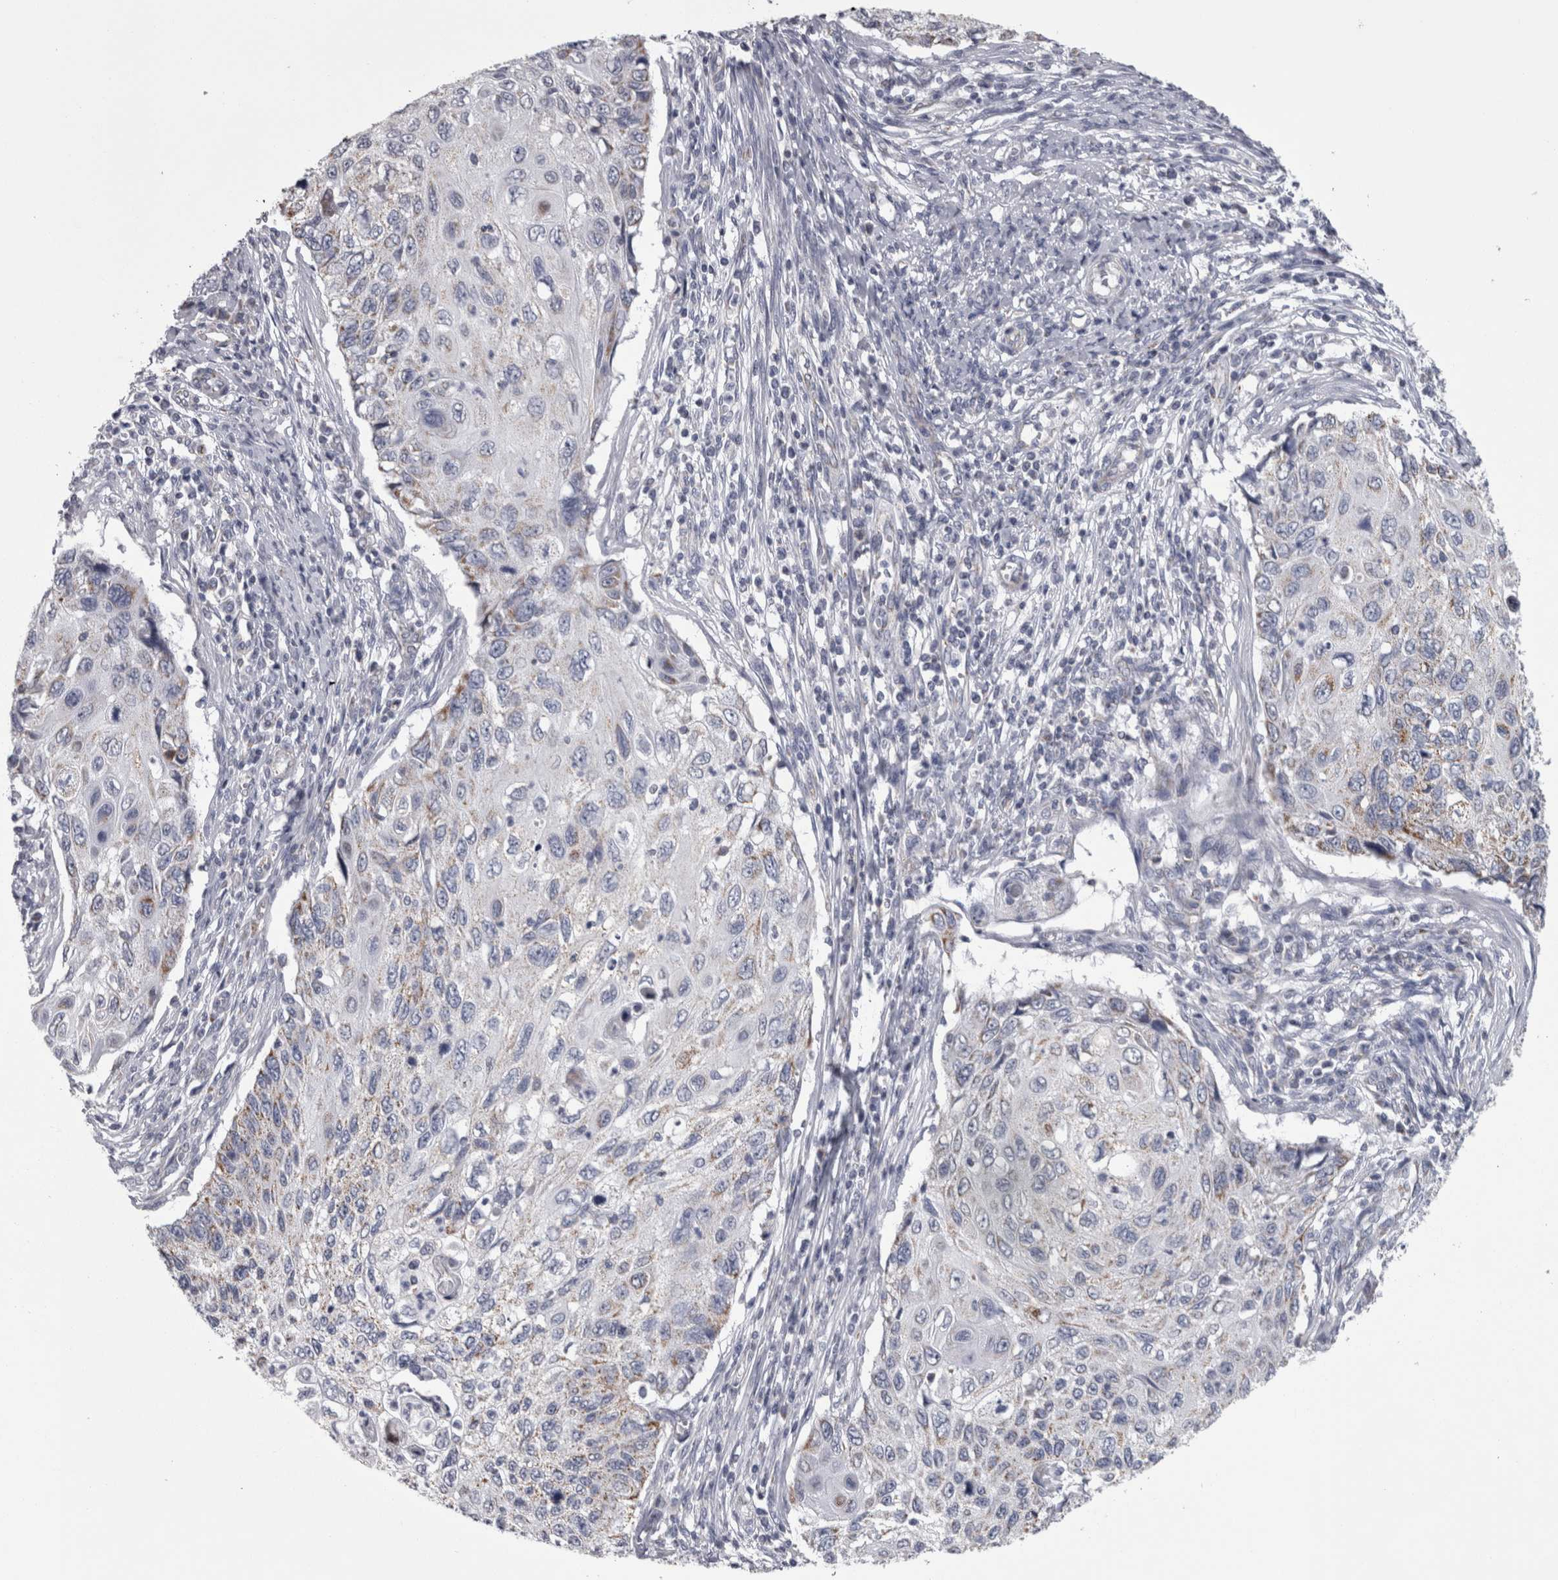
{"staining": {"intensity": "weak", "quantity": "<25%", "location": "cytoplasmic/membranous"}, "tissue": "cervical cancer", "cell_type": "Tumor cells", "image_type": "cancer", "snomed": [{"axis": "morphology", "description": "Squamous cell carcinoma, NOS"}, {"axis": "topography", "description": "Cervix"}], "caption": "Immunohistochemistry photomicrograph of cervical squamous cell carcinoma stained for a protein (brown), which exhibits no expression in tumor cells. (Immunohistochemistry, brightfield microscopy, high magnification).", "gene": "DBT", "patient": {"sex": "female", "age": 70}}